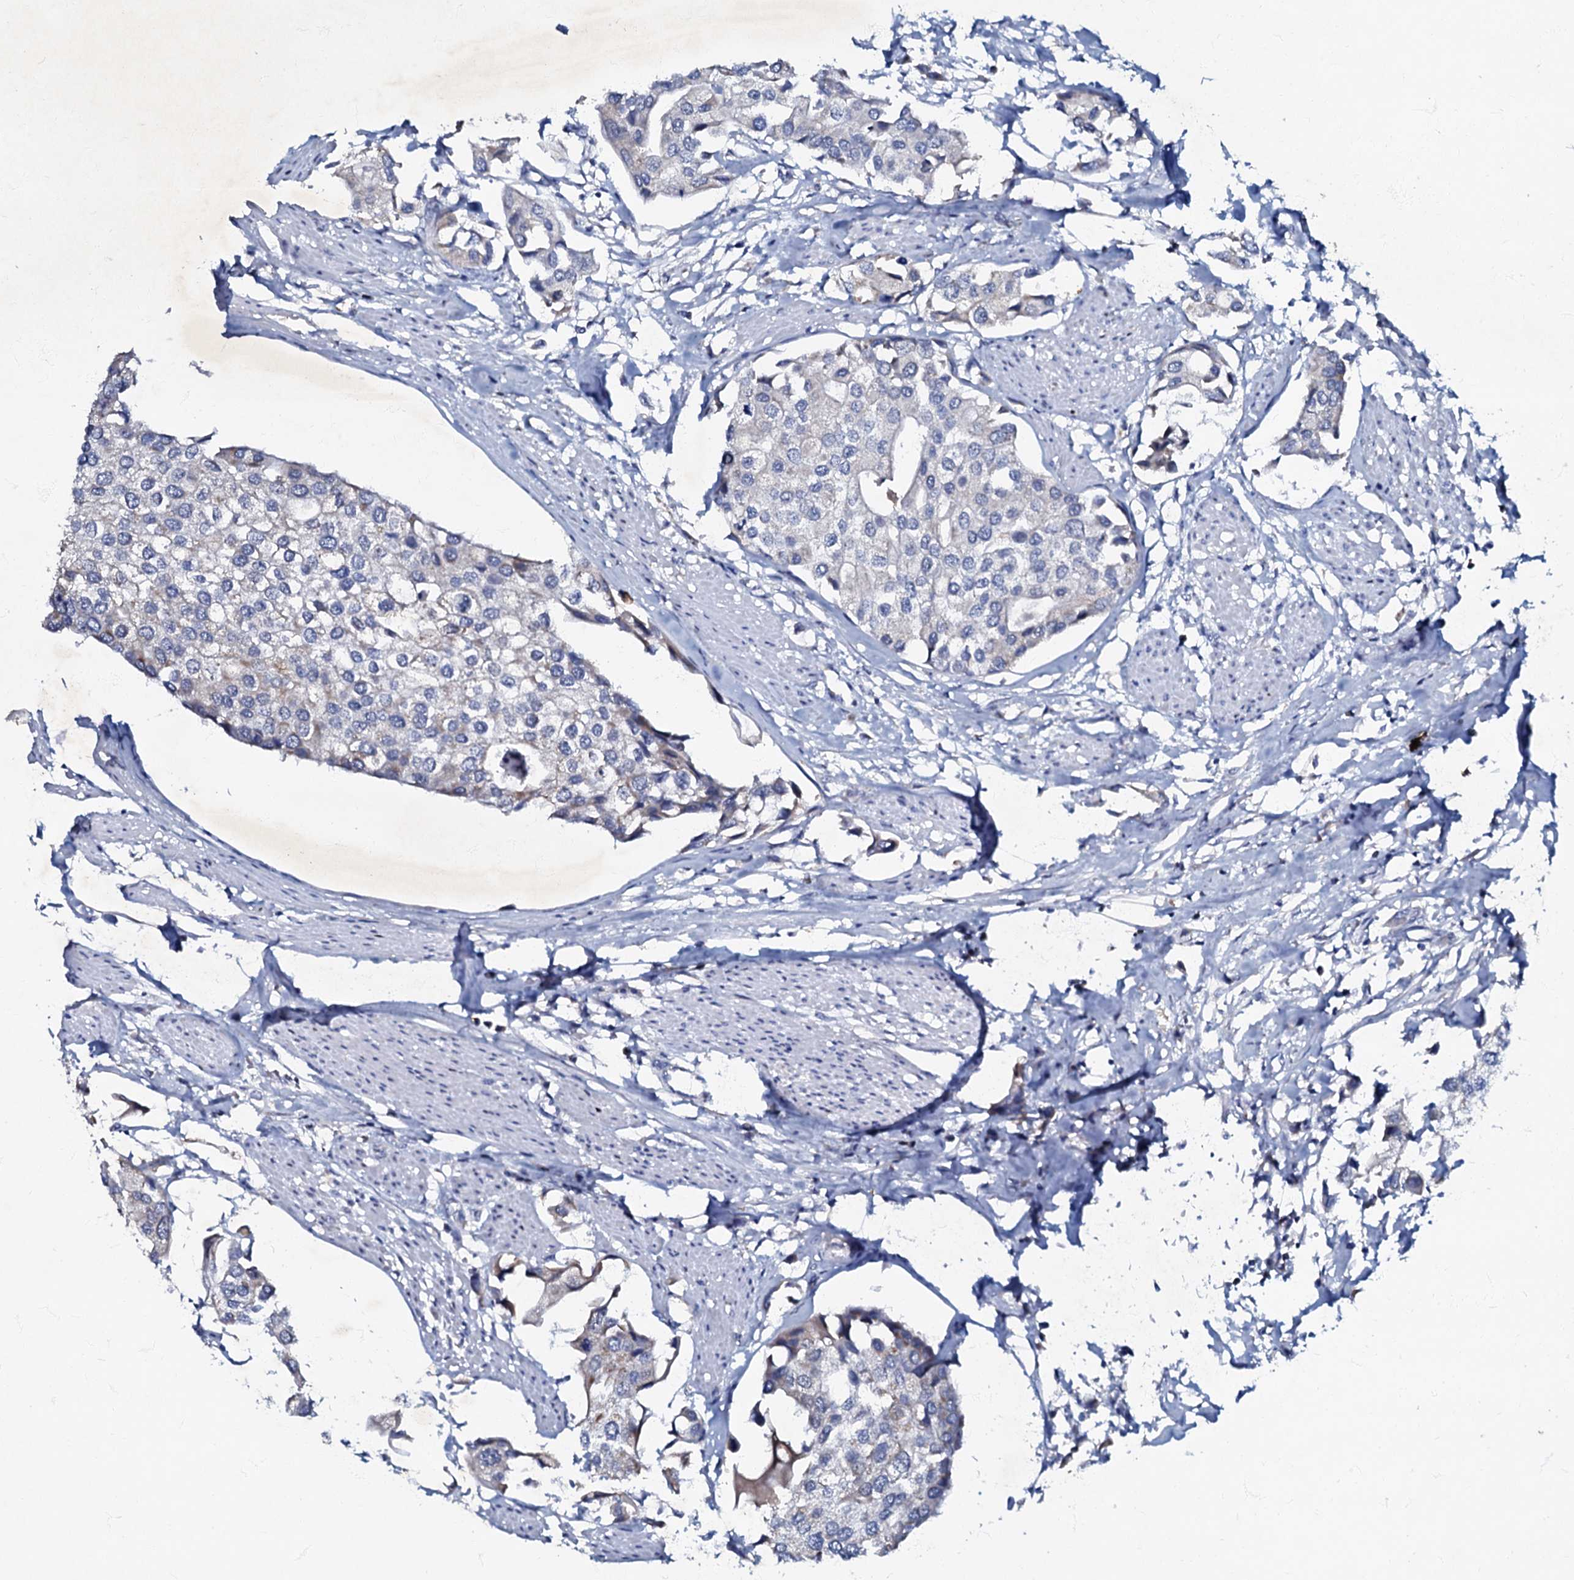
{"staining": {"intensity": "negative", "quantity": "none", "location": "none"}, "tissue": "urothelial cancer", "cell_type": "Tumor cells", "image_type": "cancer", "snomed": [{"axis": "morphology", "description": "Urothelial carcinoma, High grade"}, {"axis": "topography", "description": "Urinary bladder"}], "caption": "High-grade urothelial carcinoma stained for a protein using IHC demonstrates no expression tumor cells.", "gene": "MRPL51", "patient": {"sex": "male", "age": 64}}